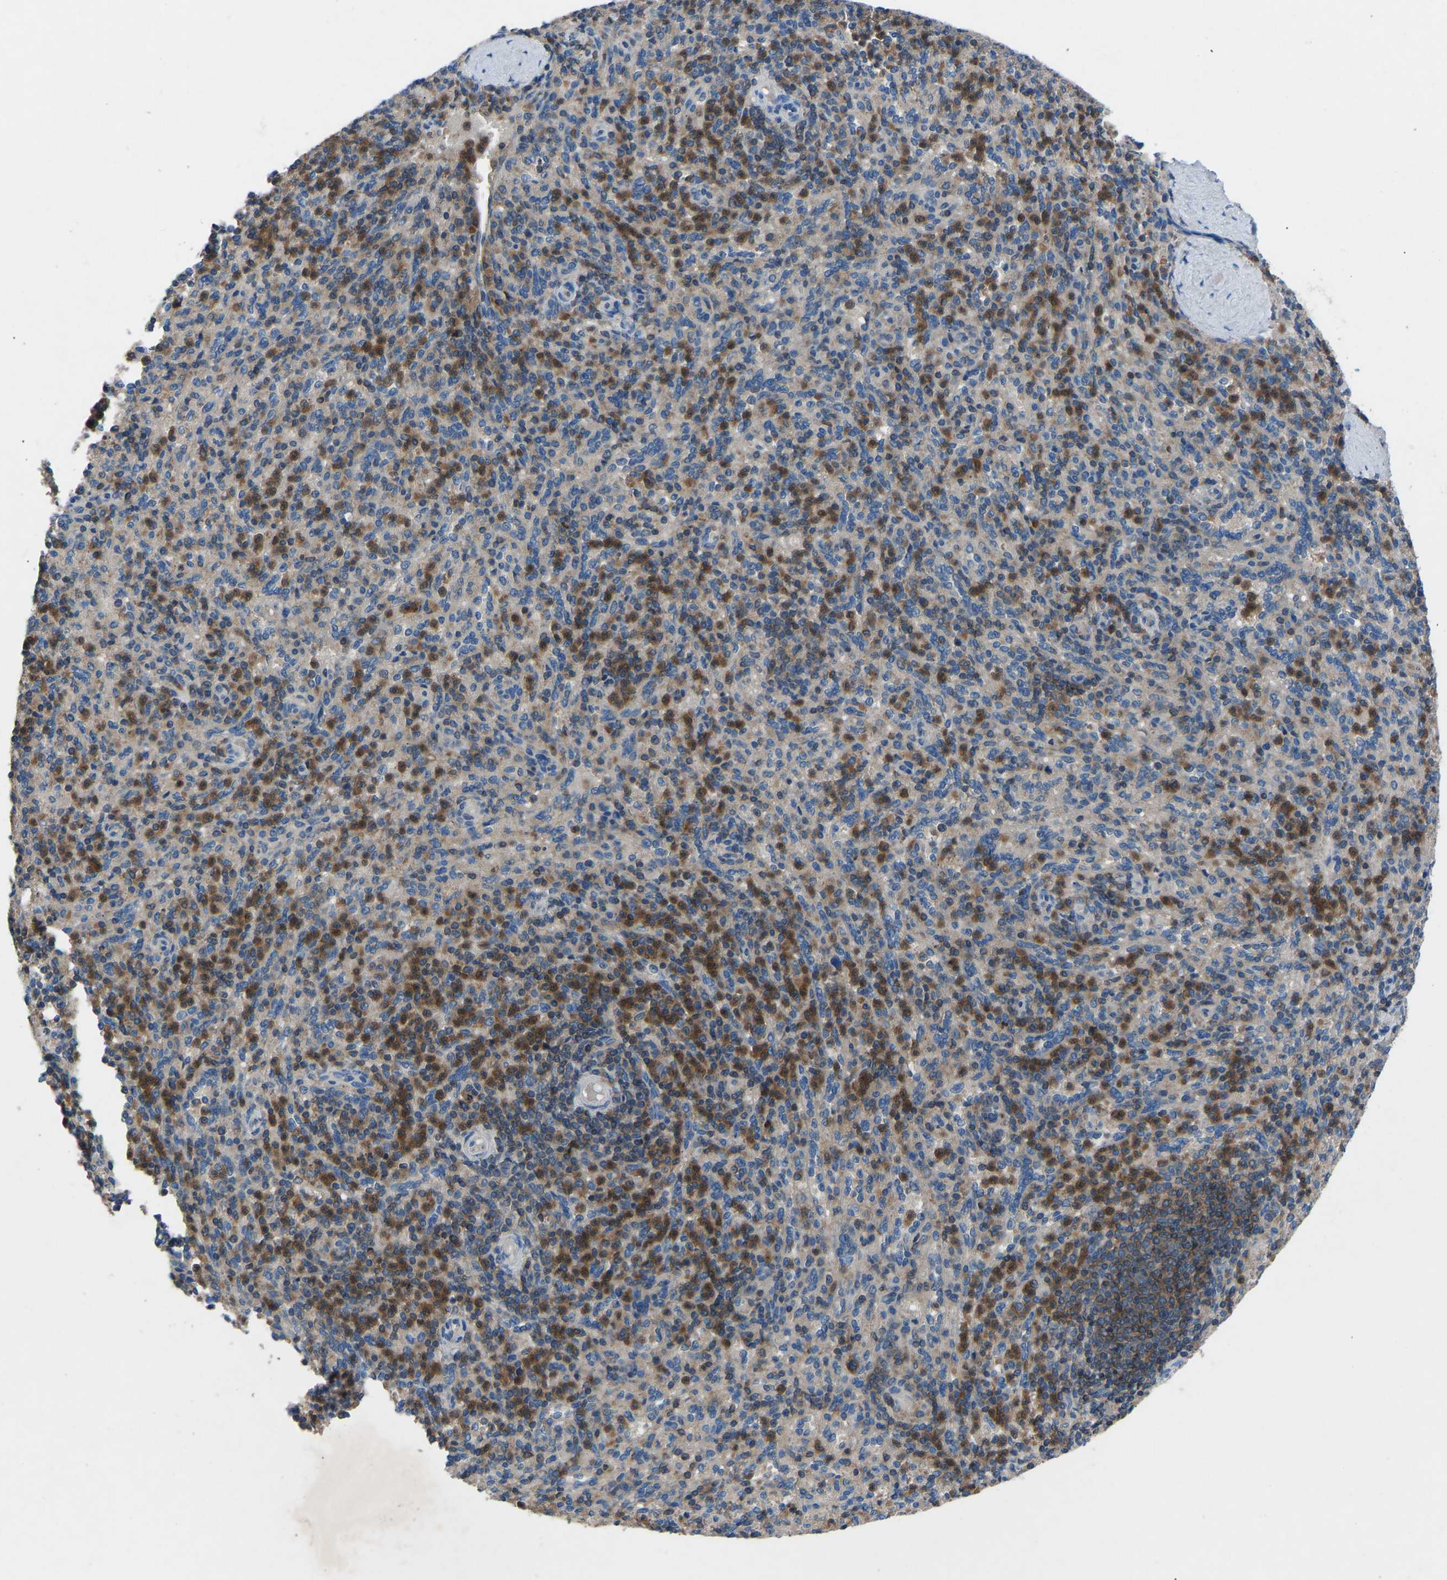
{"staining": {"intensity": "strong", "quantity": "25%-75%", "location": "cytoplasmic/membranous"}, "tissue": "spleen", "cell_type": "Cells in red pulp", "image_type": "normal", "snomed": [{"axis": "morphology", "description": "Normal tissue, NOS"}, {"axis": "topography", "description": "Spleen"}], "caption": "Spleen stained for a protein reveals strong cytoplasmic/membranous positivity in cells in red pulp. (brown staining indicates protein expression, while blue staining denotes nuclei).", "gene": "GRK6", "patient": {"sex": "male", "age": 36}}